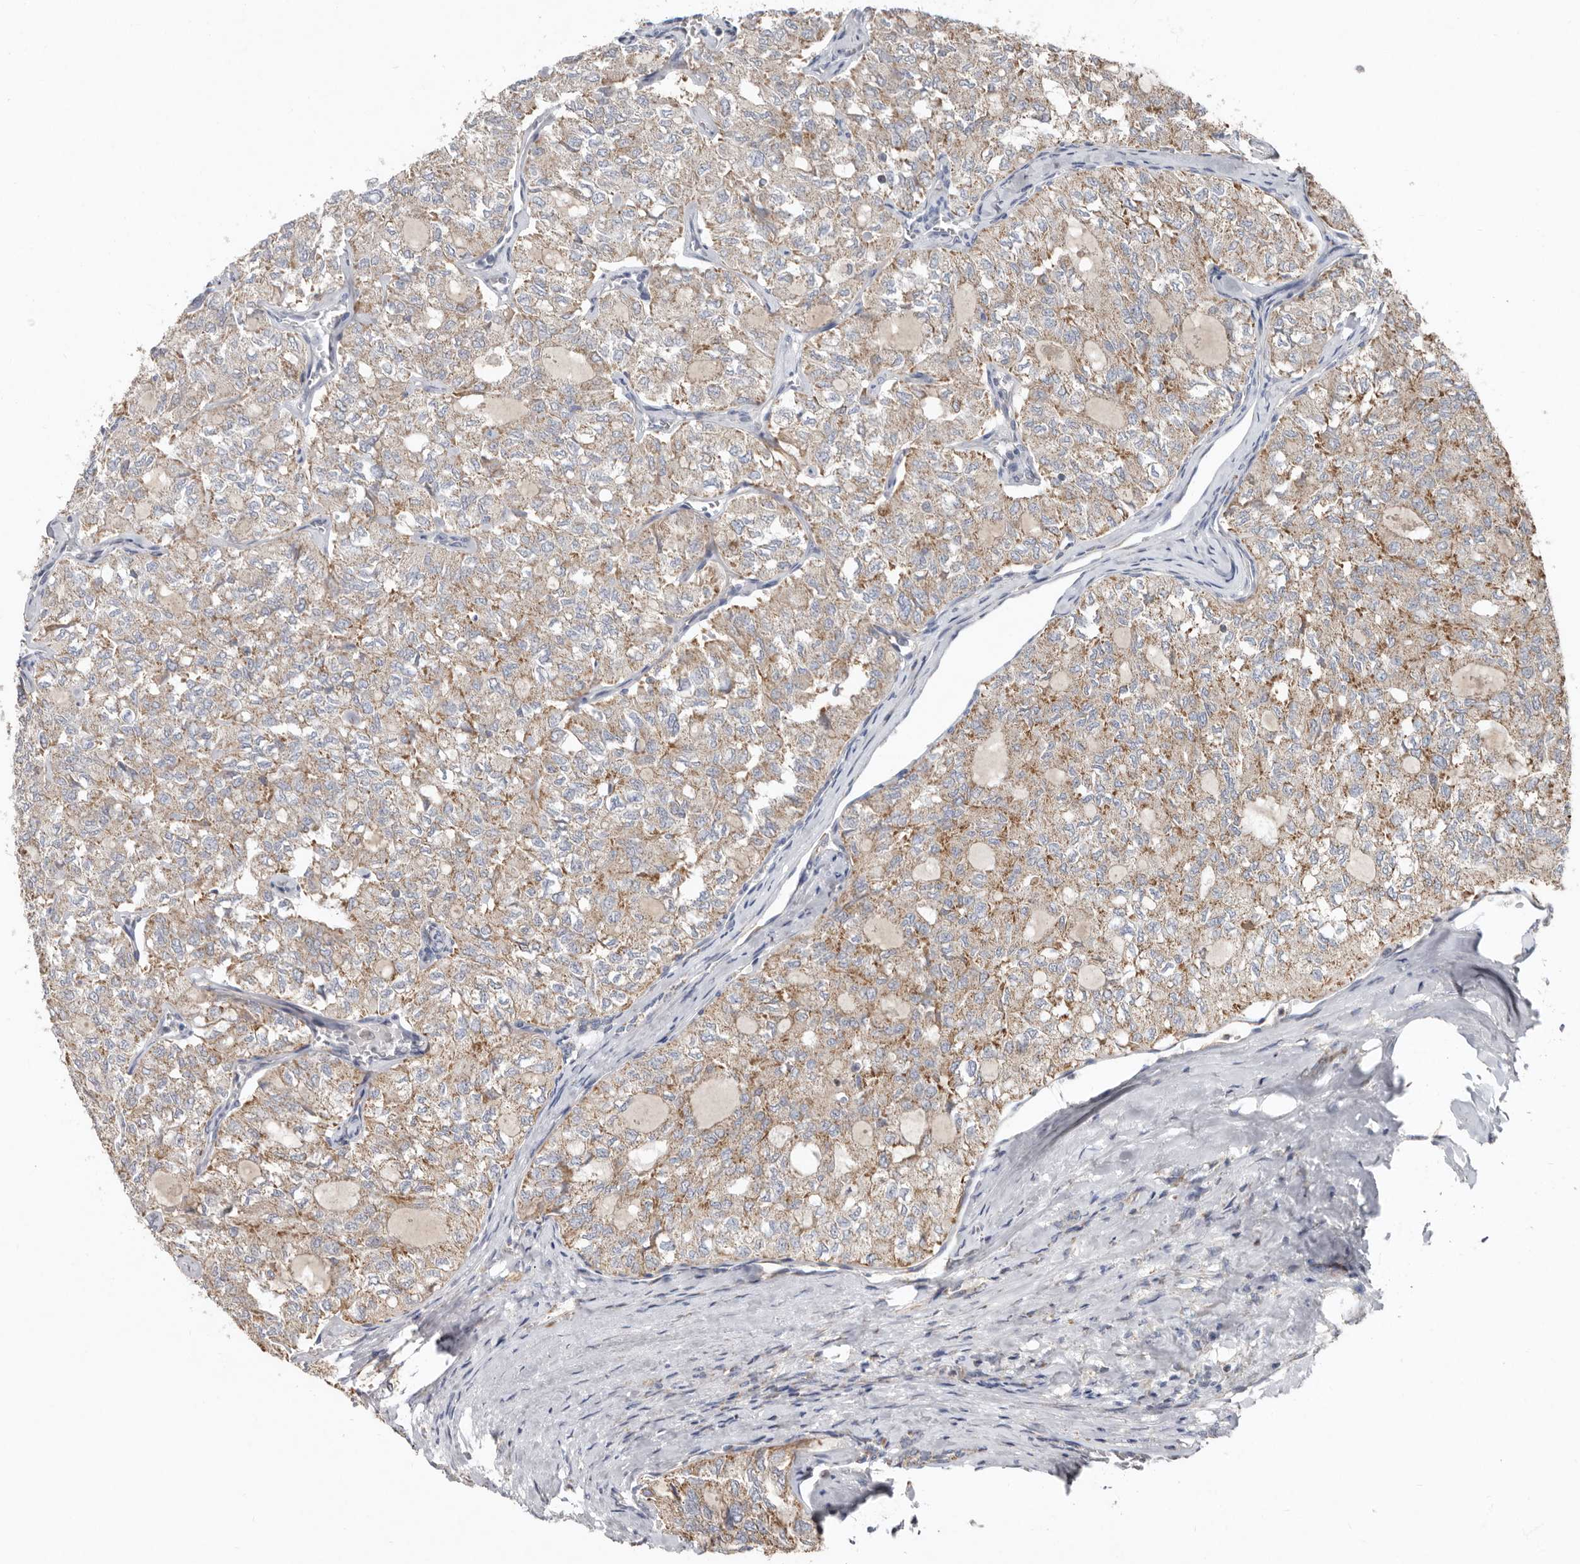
{"staining": {"intensity": "moderate", "quantity": "25%-75%", "location": "cytoplasmic/membranous"}, "tissue": "thyroid cancer", "cell_type": "Tumor cells", "image_type": "cancer", "snomed": [{"axis": "morphology", "description": "Follicular adenoma carcinoma, NOS"}, {"axis": "topography", "description": "Thyroid gland"}], "caption": "DAB (3,3'-diaminobenzidine) immunohistochemical staining of thyroid follicular adenoma carcinoma demonstrates moderate cytoplasmic/membranous protein staining in about 25%-75% of tumor cells.", "gene": "KIF26B", "patient": {"sex": "male", "age": 75}}